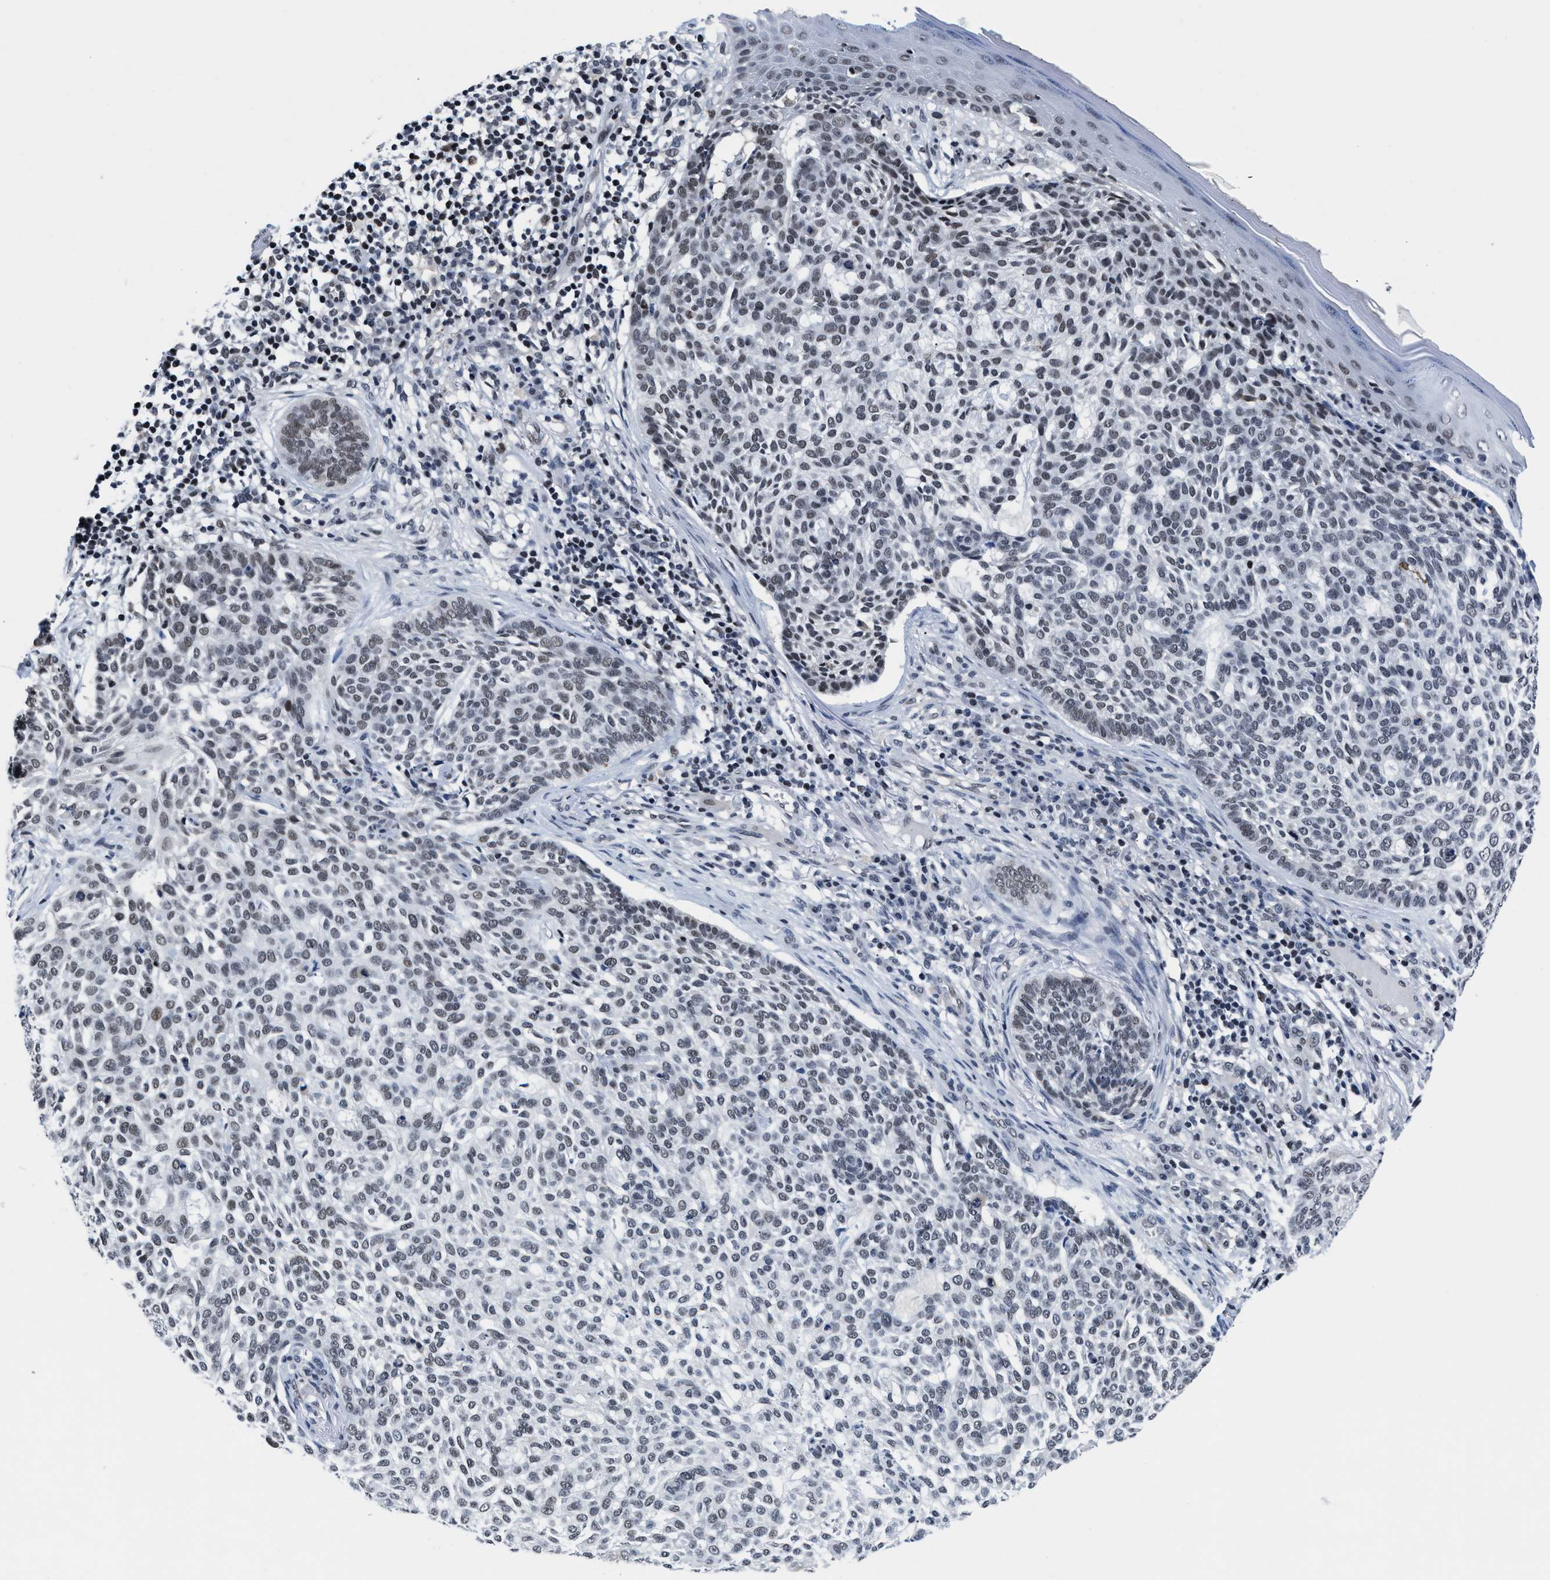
{"staining": {"intensity": "weak", "quantity": "<25%", "location": "nuclear"}, "tissue": "skin cancer", "cell_type": "Tumor cells", "image_type": "cancer", "snomed": [{"axis": "morphology", "description": "Basal cell carcinoma"}, {"axis": "topography", "description": "Skin"}], "caption": "Protein analysis of basal cell carcinoma (skin) exhibits no significant positivity in tumor cells.", "gene": "WDR81", "patient": {"sex": "female", "age": 64}}